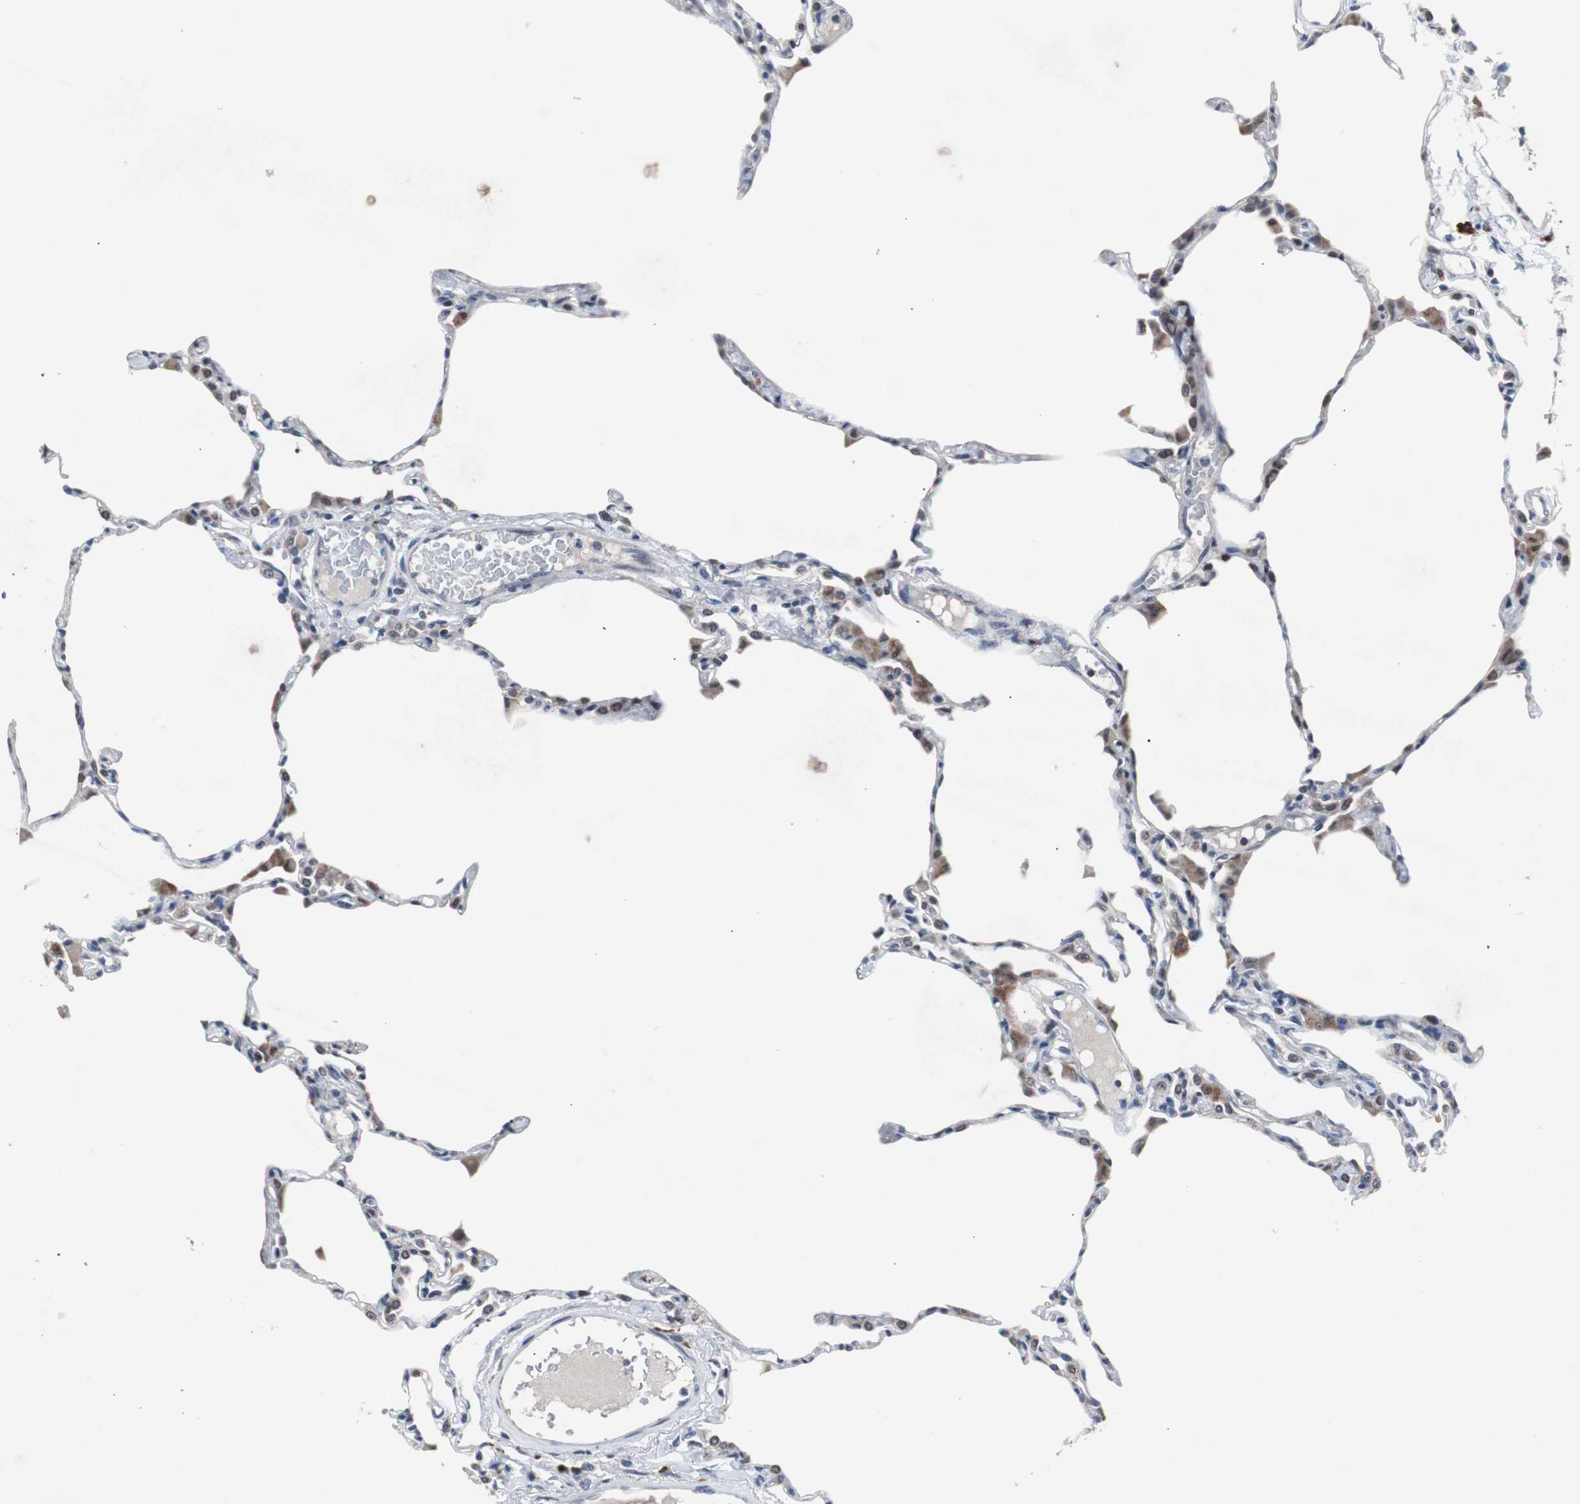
{"staining": {"intensity": "moderate", "quantity": "25%-75%", "location": "nuclear"}, "tissue": "lung", "cell_type": "Alveolar cells", "image_type": "normal", "snomed": [{"axis": "morphology", "description": "Normal tissue, NOS"}, {"axis": "topography", "description": "Lung"}], "caption": "This is an image of immunohistochemistry staining of normal lung, which shows moderate staining in the nuclear of alveolar cells.", "gene": "RBM47", "patient": {"sex": "female", "age": 49}}